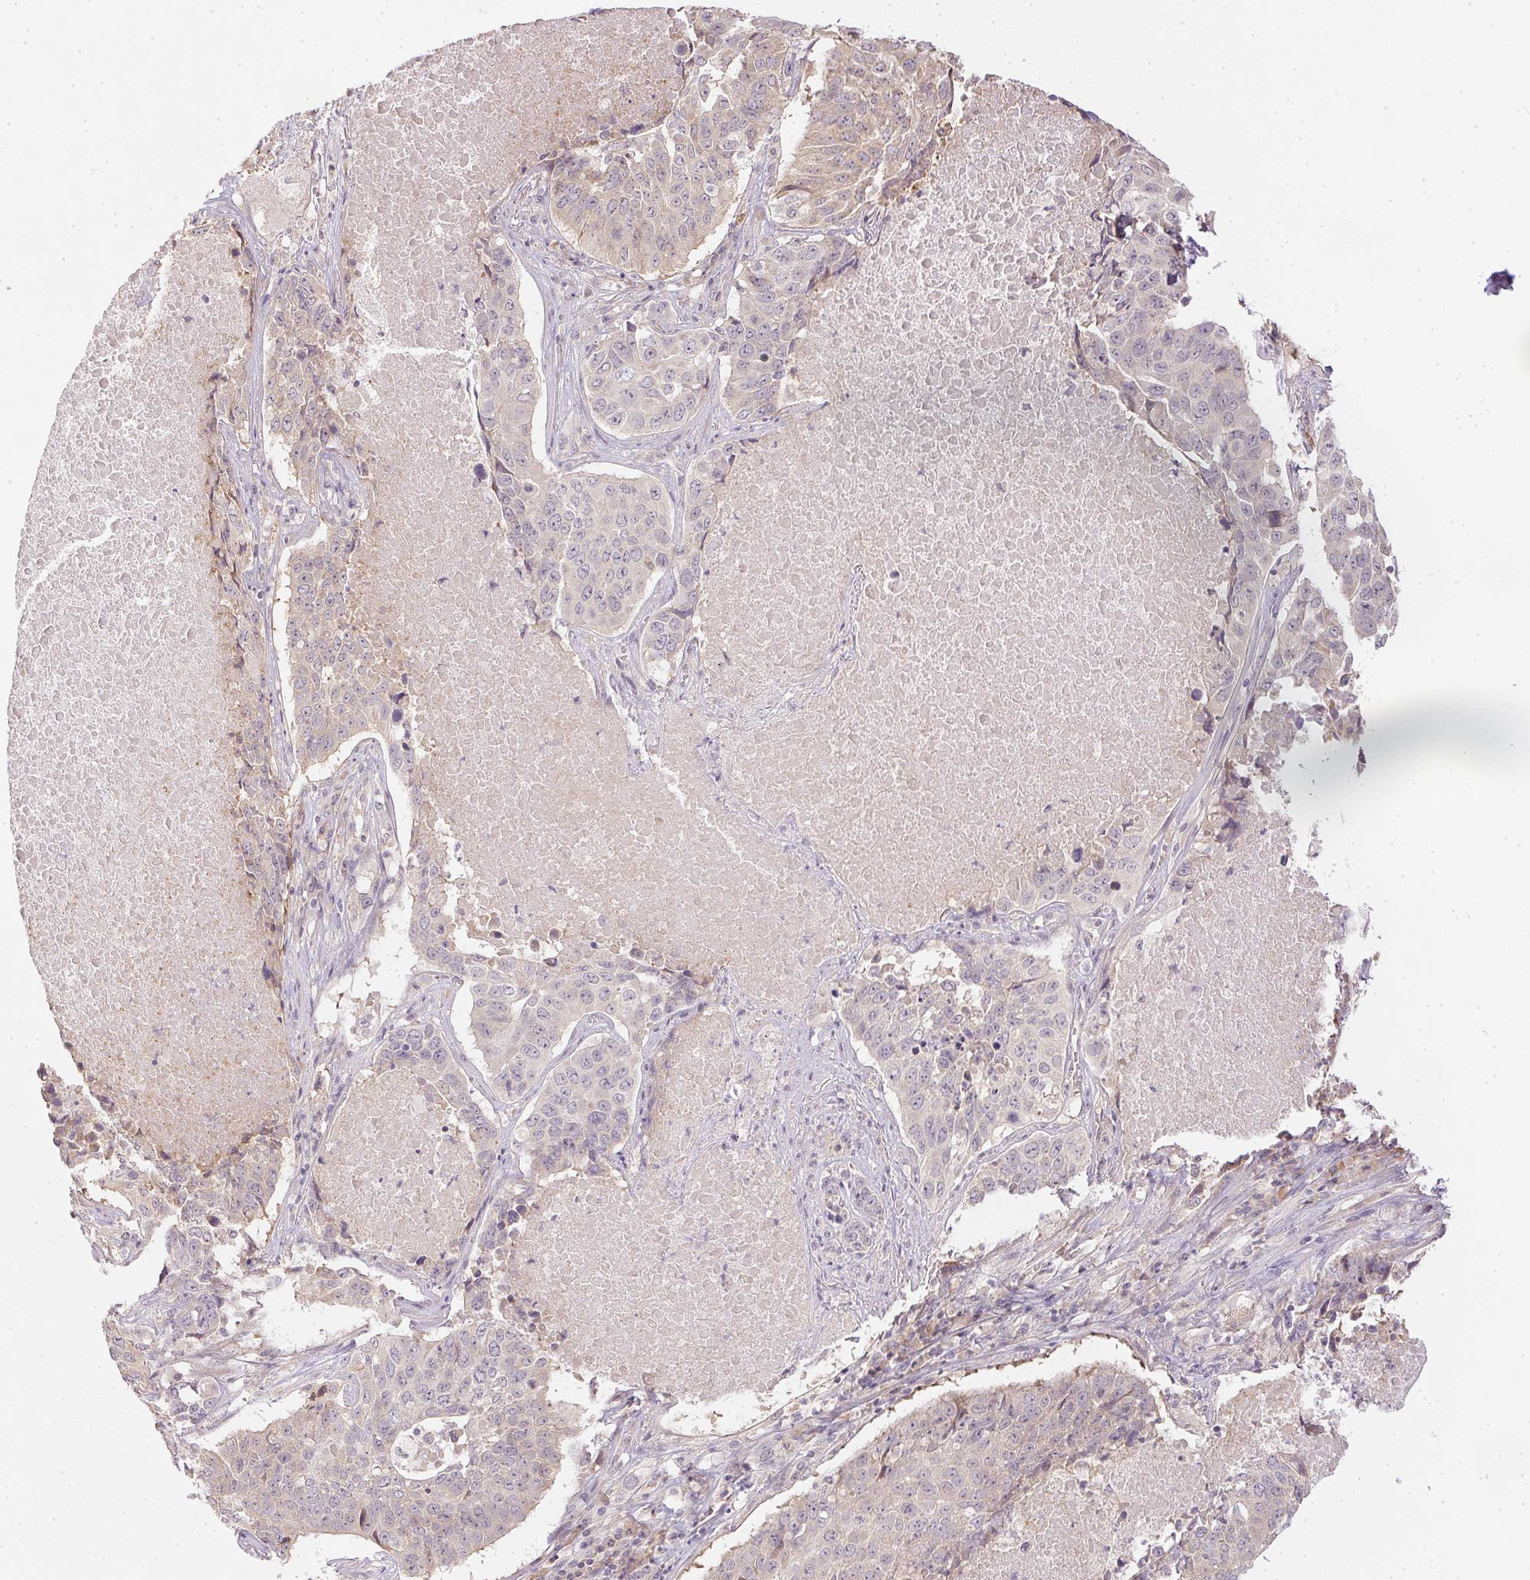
{"staining": {"intensity": "negative", "quantity": "none", "location": "none"}, "tissue": "lung cancer", "cell_type": "Tumor cells", "image_type": "cancer", "snomed": [{"axis": "morphology", "description": "Normal tissue, NOS"}, {"axis": "morphology", "description": "Squamous cell carcinoma, NOS"}, {"axis": "topography", "description": "Bronchus"}, {"axis": "topography", "description": "Lung"}], "caption": "Tumor cells show no significant protein expression in lung cancer.", "gene": "TTC23L", "patient": {"sex": "male", "age": 64}}